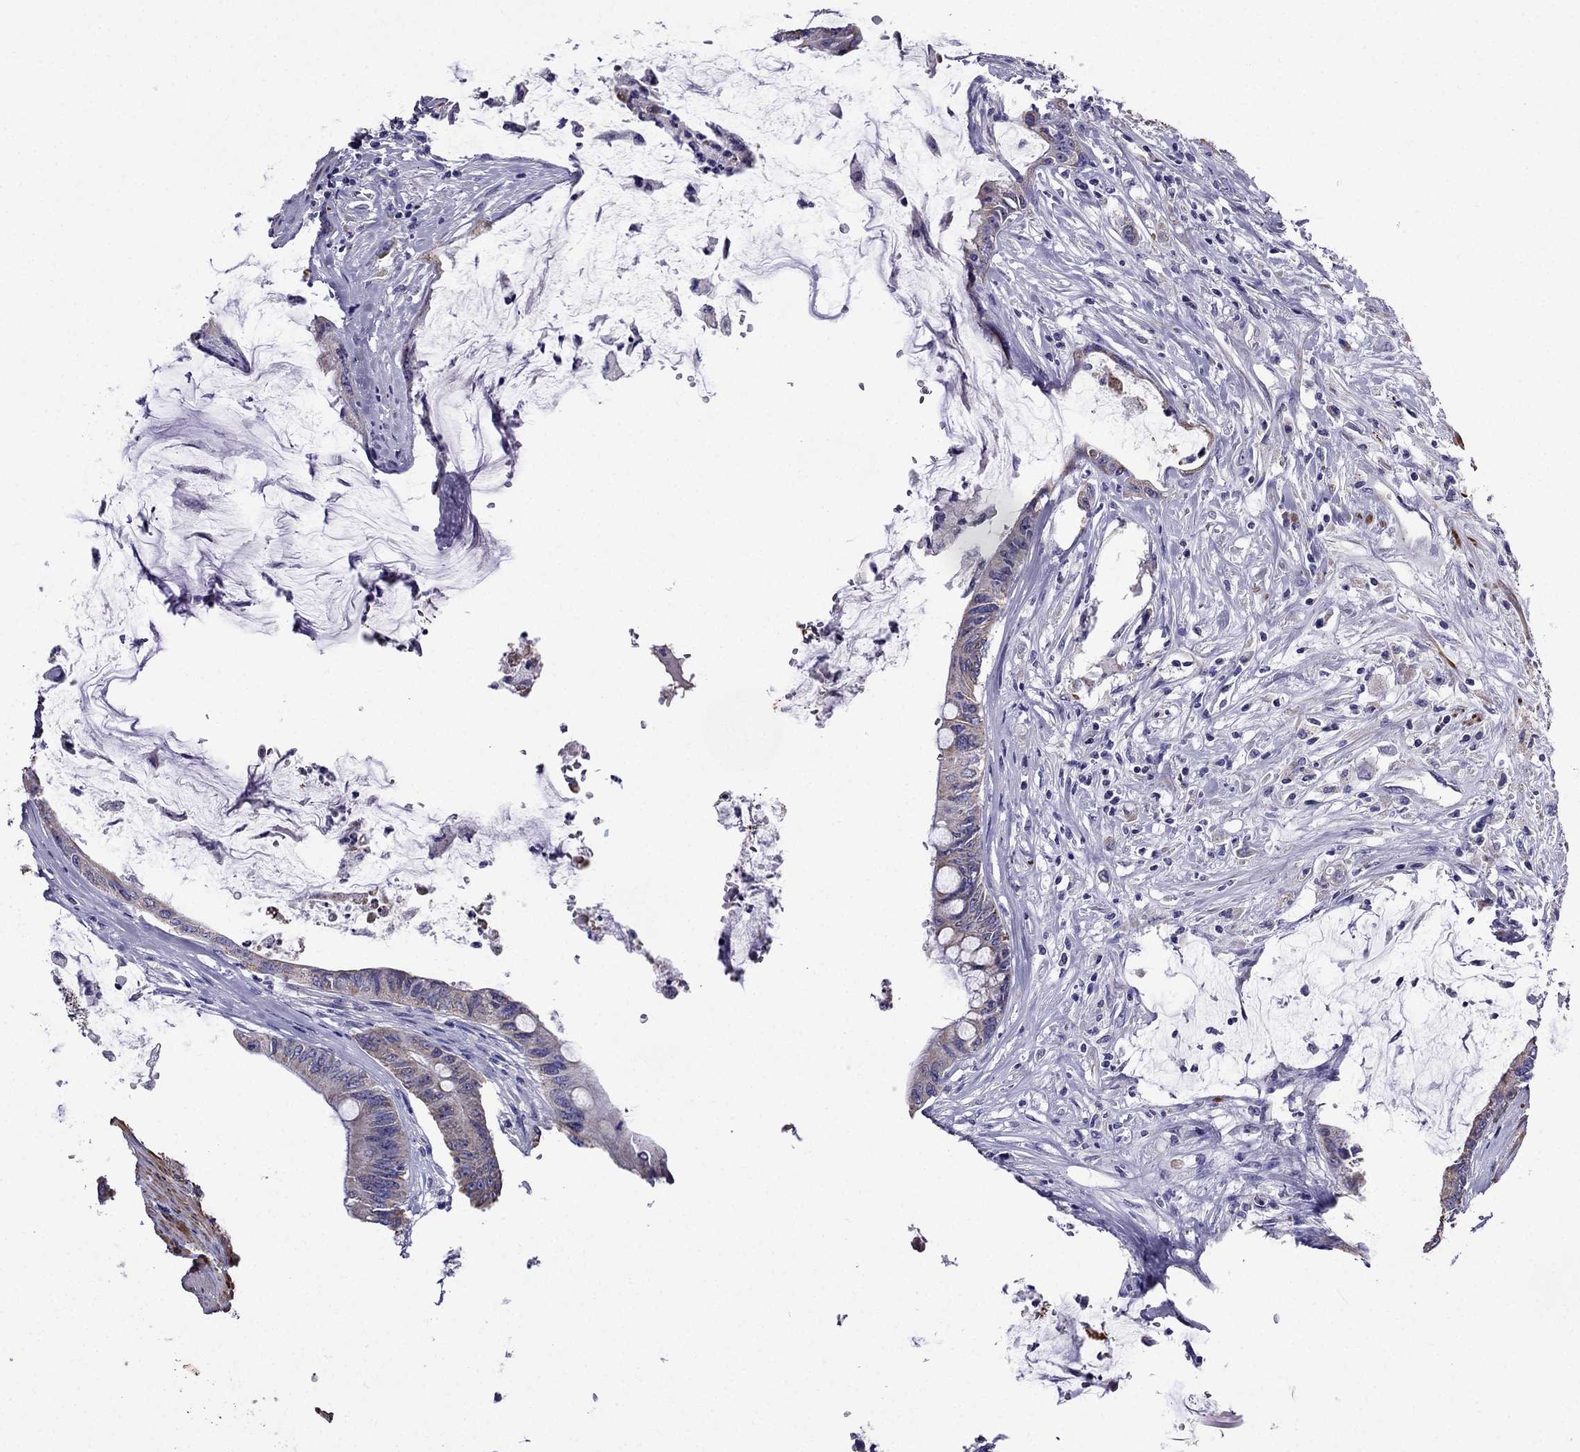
{"staining": {"intensity": "weak", "quantity": ">75%", "location": "cytoplasmic/membranous"}, "tissue": "colorectal cancer", "cell_type": "Tumor cells", "image_type": "cancer", "snomed": [{"axis": "morphology", "description": "Adenocarcinoma, NOS"}, {"axis": "topography", "description": "Rectum"}], "caption": "Immunohistochemical staining of human adenocarcinoma (colorectal) exhibits weak cytoplasmic/membranous protein positivity in about >75% of tumor cells. (brown staining indicates protein expression, while blue staining denotes nuclei).", "gene": "DSC1", "patient": {"sex": "male", "age": 59}}